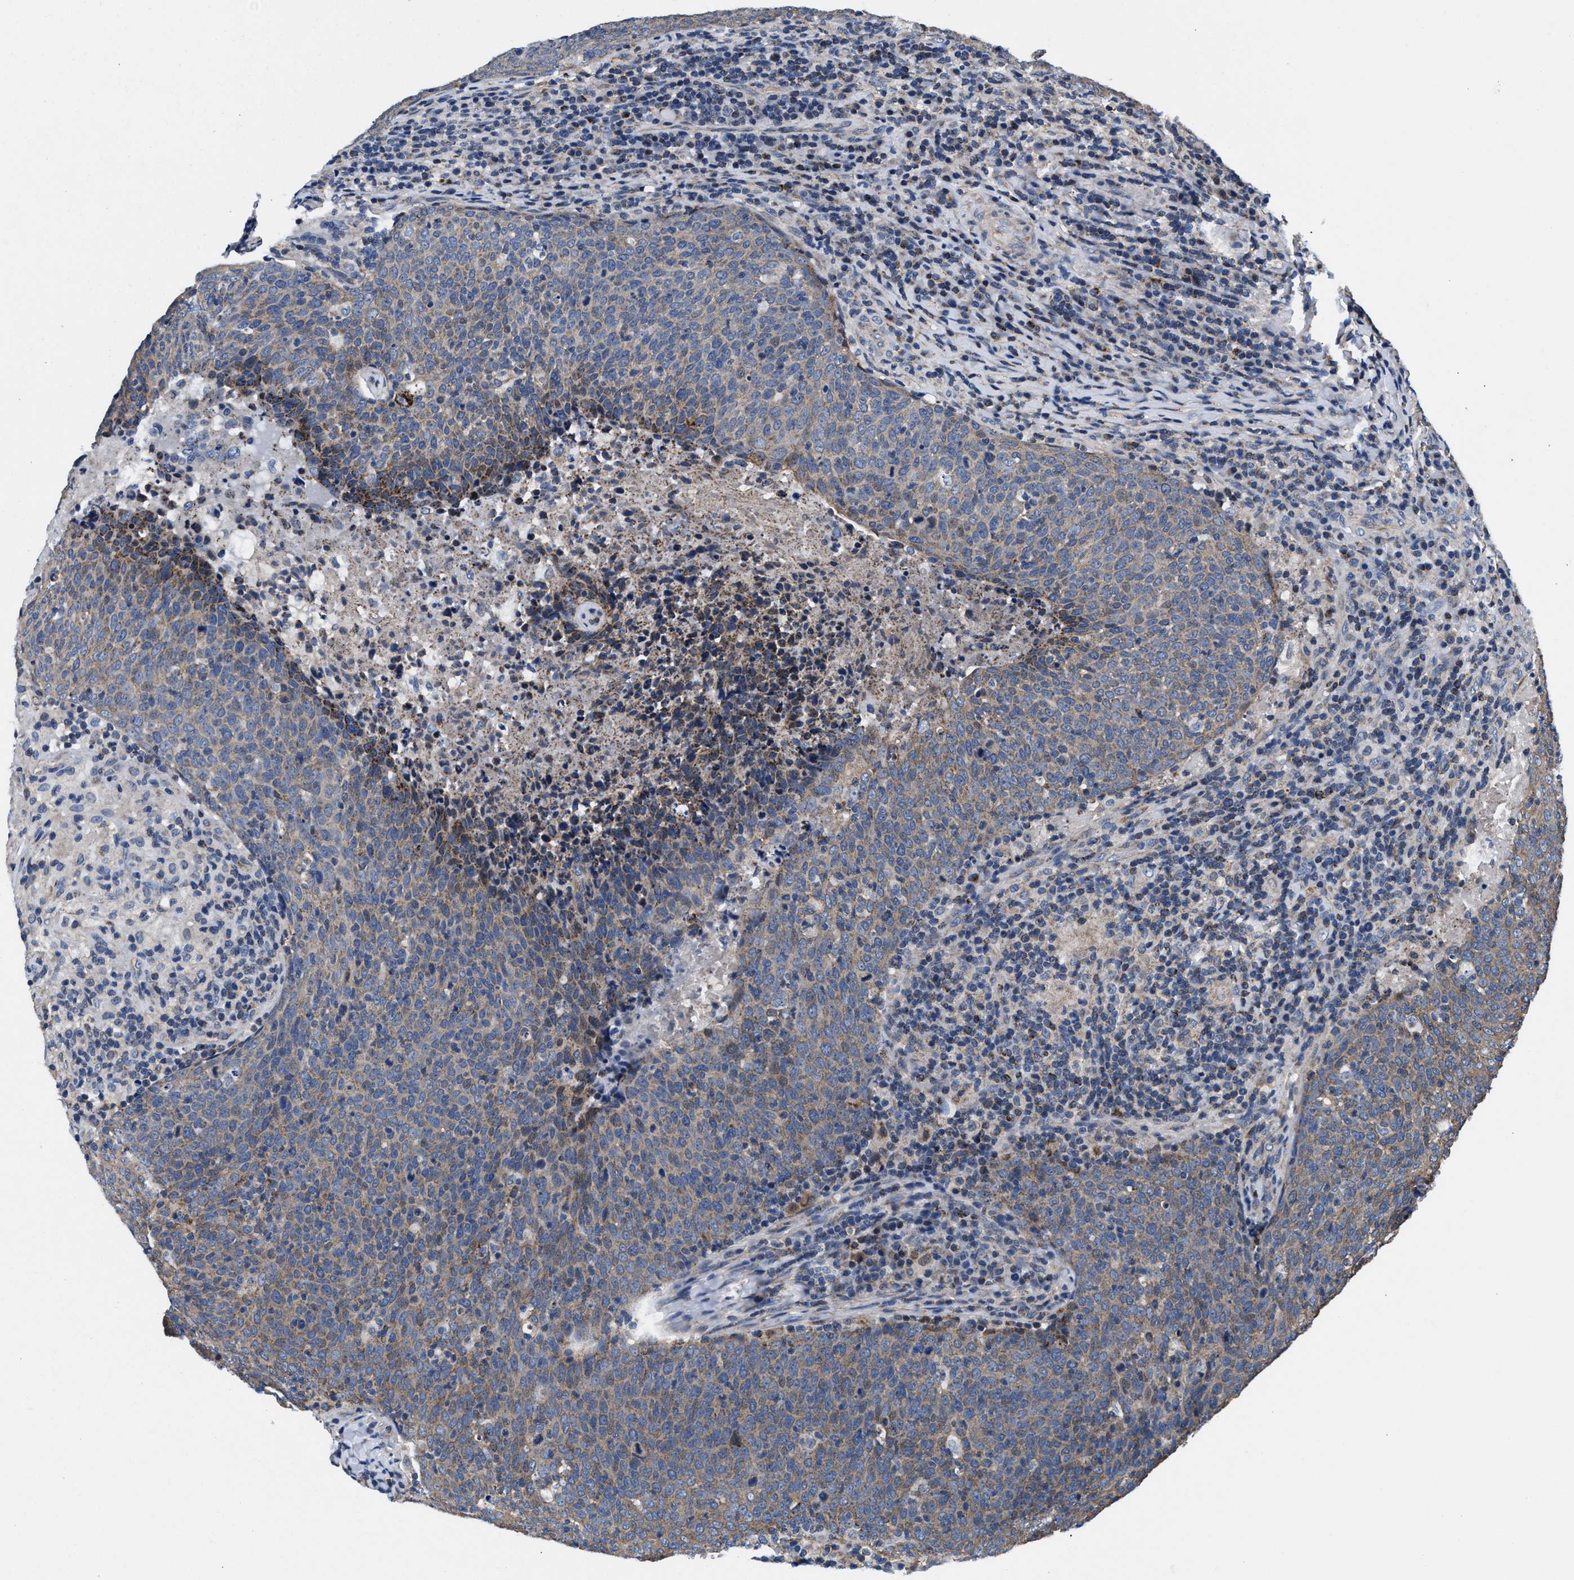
{"staining": {"intensity": "moderate", "quantity": ">75%", "location": "cytoplasmic/membranous"}, "tissue": "head and neck cancer", "cell_type": "Tumor cells", "image_type": "cancer", "snomed": [{"axis": "morphology", "description": "Squamous cell carcinoma, NOS"}, {"axis": "morphology", "description": "Squamous cell carcinoma, metastatic, NOS"}, {"axis": "topography", "description": "Lymph node"}, {"axis": "topography", "description": "Head-Neck"}], "caption": "There is medium levels of moderate cytoplasmic/membranous positivity in tumor cells of head and neck squamous cell carcinoma, as demonstrated by immunohistochemical staining (brown color).", "gene": "NKTR", "patient": {"sex": "male", "age": 62}}